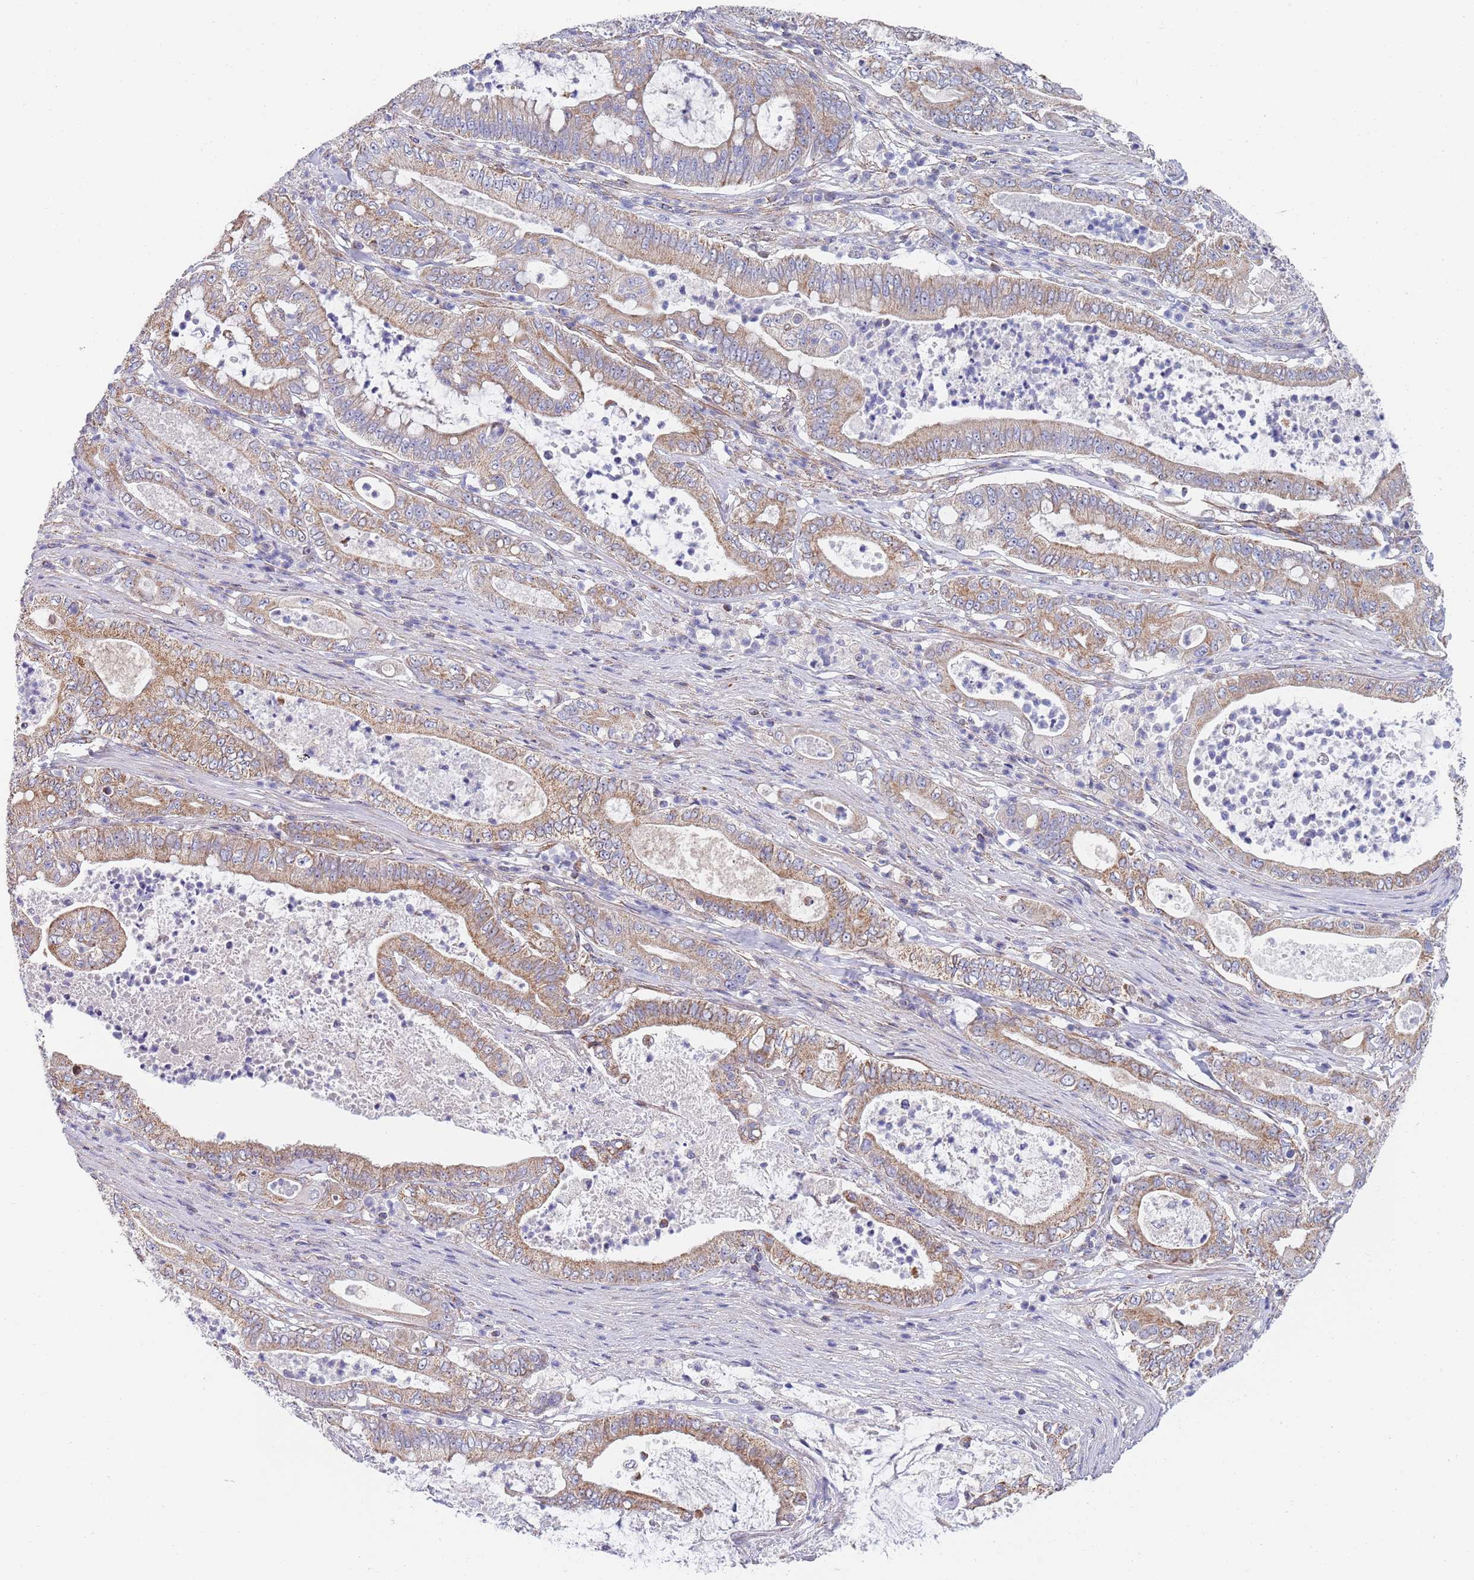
{"staining": {"intensity": "moderate", "quantity": ">75%", "location": "cytoplasmic/membranous"}, "tissue": "pancreatic cancer", "cell_type": "Tumor cells", "image_type": "cancer", "snomed": [{"axis": "morphology", "description": "Adenocarcinoma, NOS"}, {"axis": "topography", "description": "Pancreas"}], "caption": "Human pancreatic cancer stained with a protein marker displays moderate staining in tumor cells.", "gene": "PWWP3A", "patient": {"sex": "male", "age": 71}}